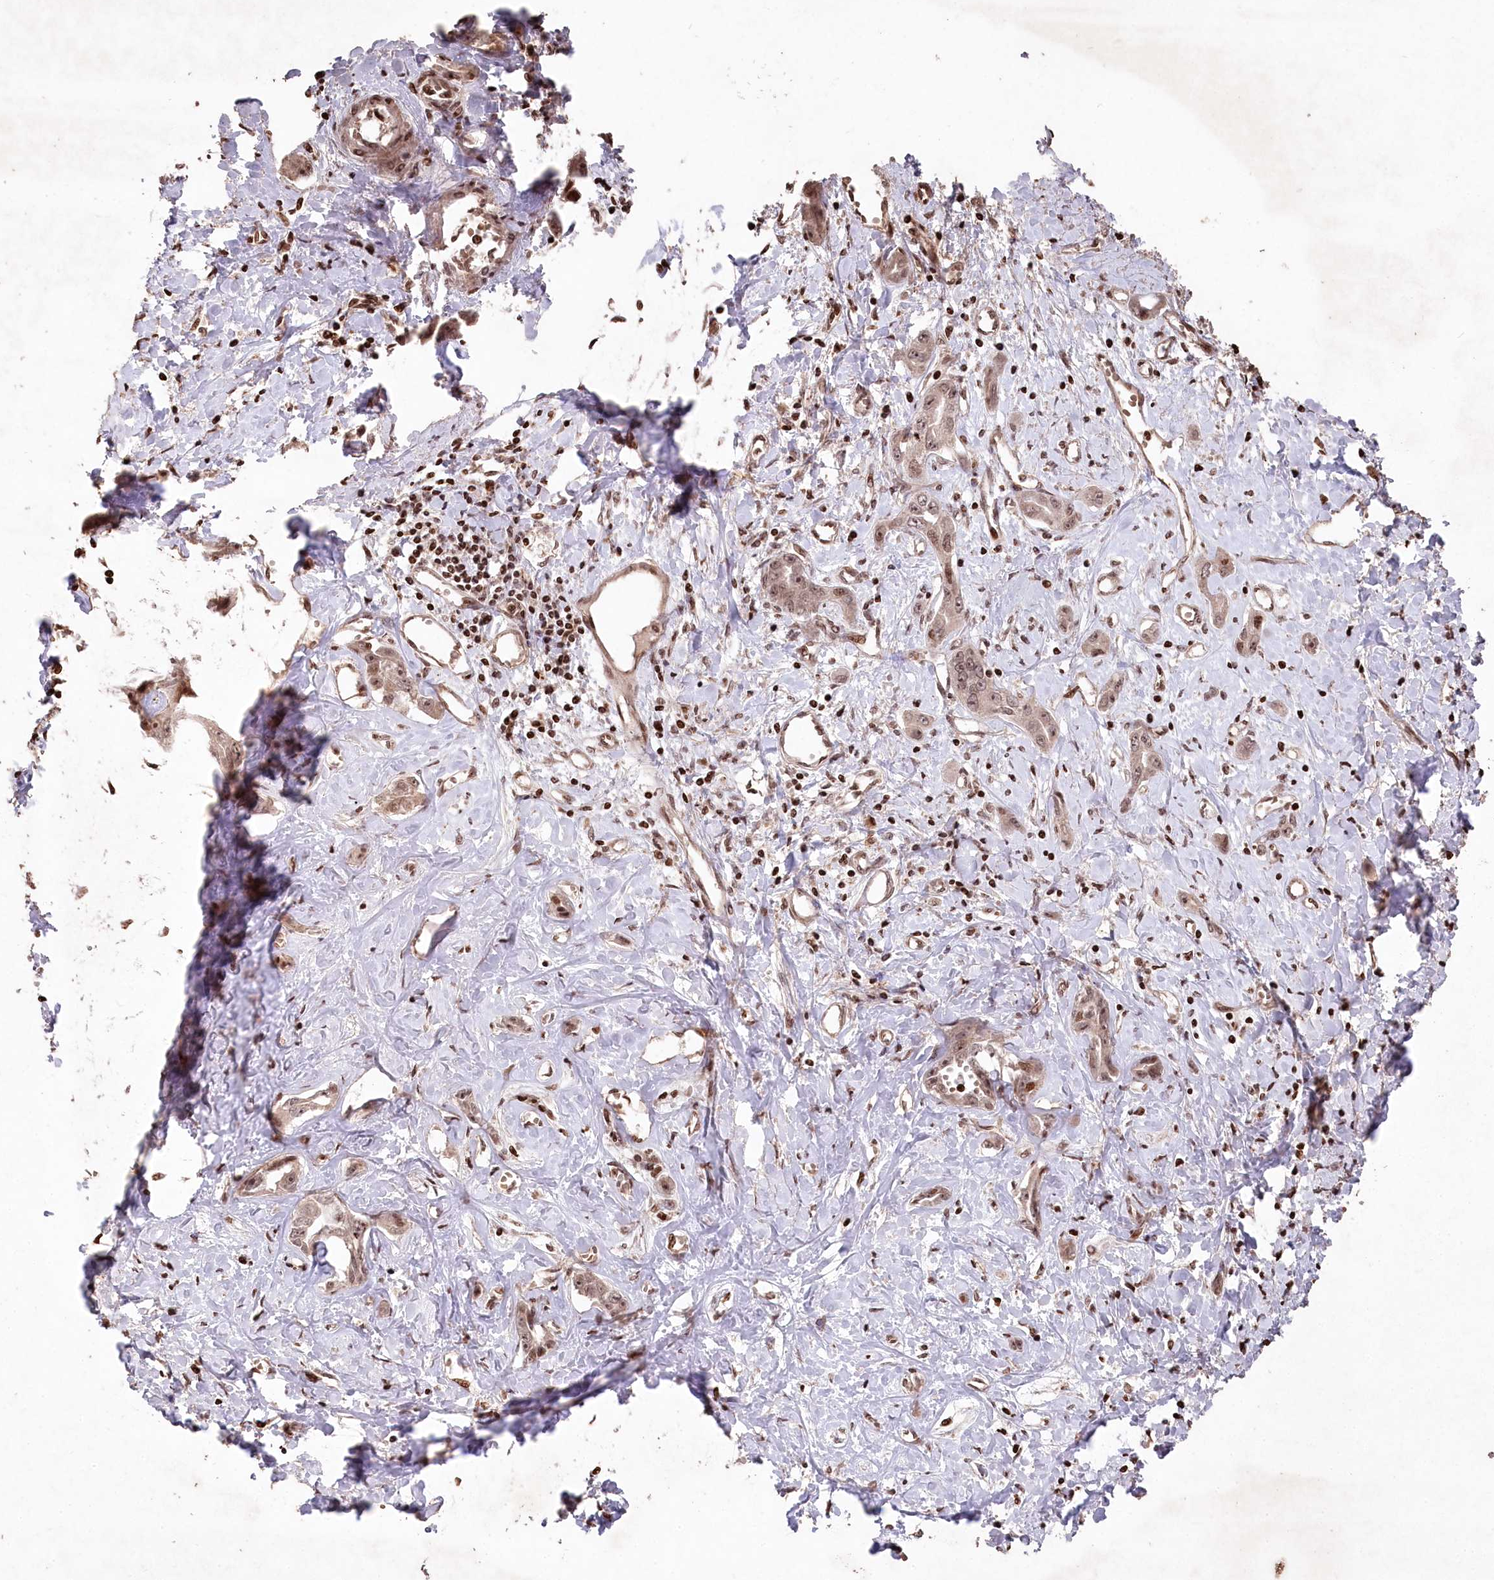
{"staining": {"intensity": "moderate", "quantity": ">75%", "location": "nuclear"}, "tissue": "liver cancer", "cell_type": "Tumor cells", "image_type": "cancer", "snomed": [{"axis": "morphology", "description": "Cholangiocarcinoma"}, {"axis": "topography", "description": "Liver"}], "caption": "Immunohistochemical staining of human liver cholangiocarcinoma reveals moderate nuclear protein staining in approximately >75% of tumor cells.", "gene": "CCSER2", "patient": {"sex": "male", "age": 59}}